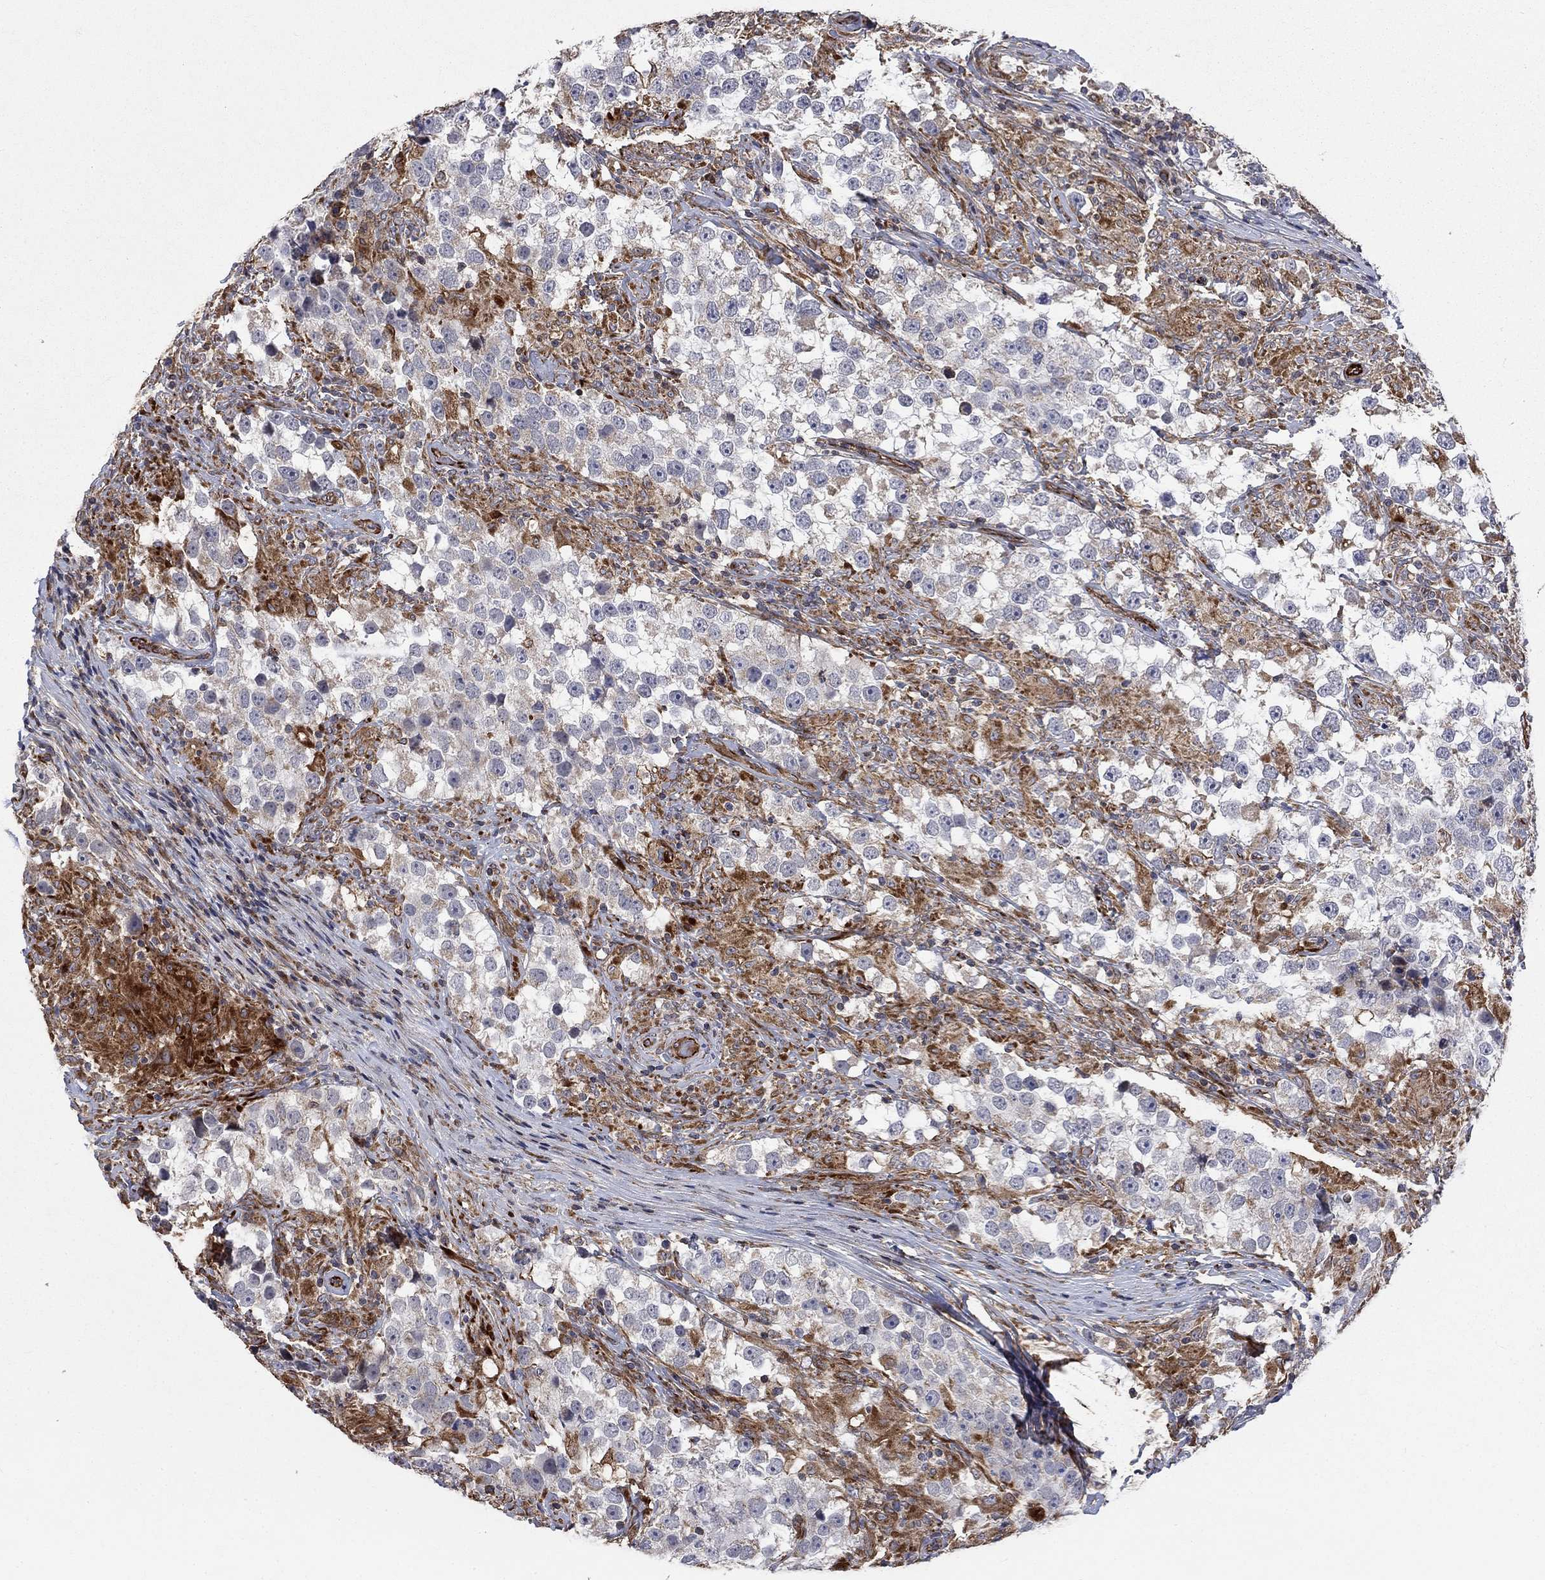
{"staining": {"intensity": "negative", "quantity": "none", "location": "none"}, "tissue": "testis cancer", "cell_type": "Tumor cells", "image_type": "cancer", "snomed": [{"axis": "morphology", "description": "Seminoma, NOS"}, {"axis": "topography", "description": "Testis"}], "caption": "IHC of testis seminoma reveals no staining in tumor cells.", "gene": "NDUFC1", "patient": {"sex": "male", "age": 46}}